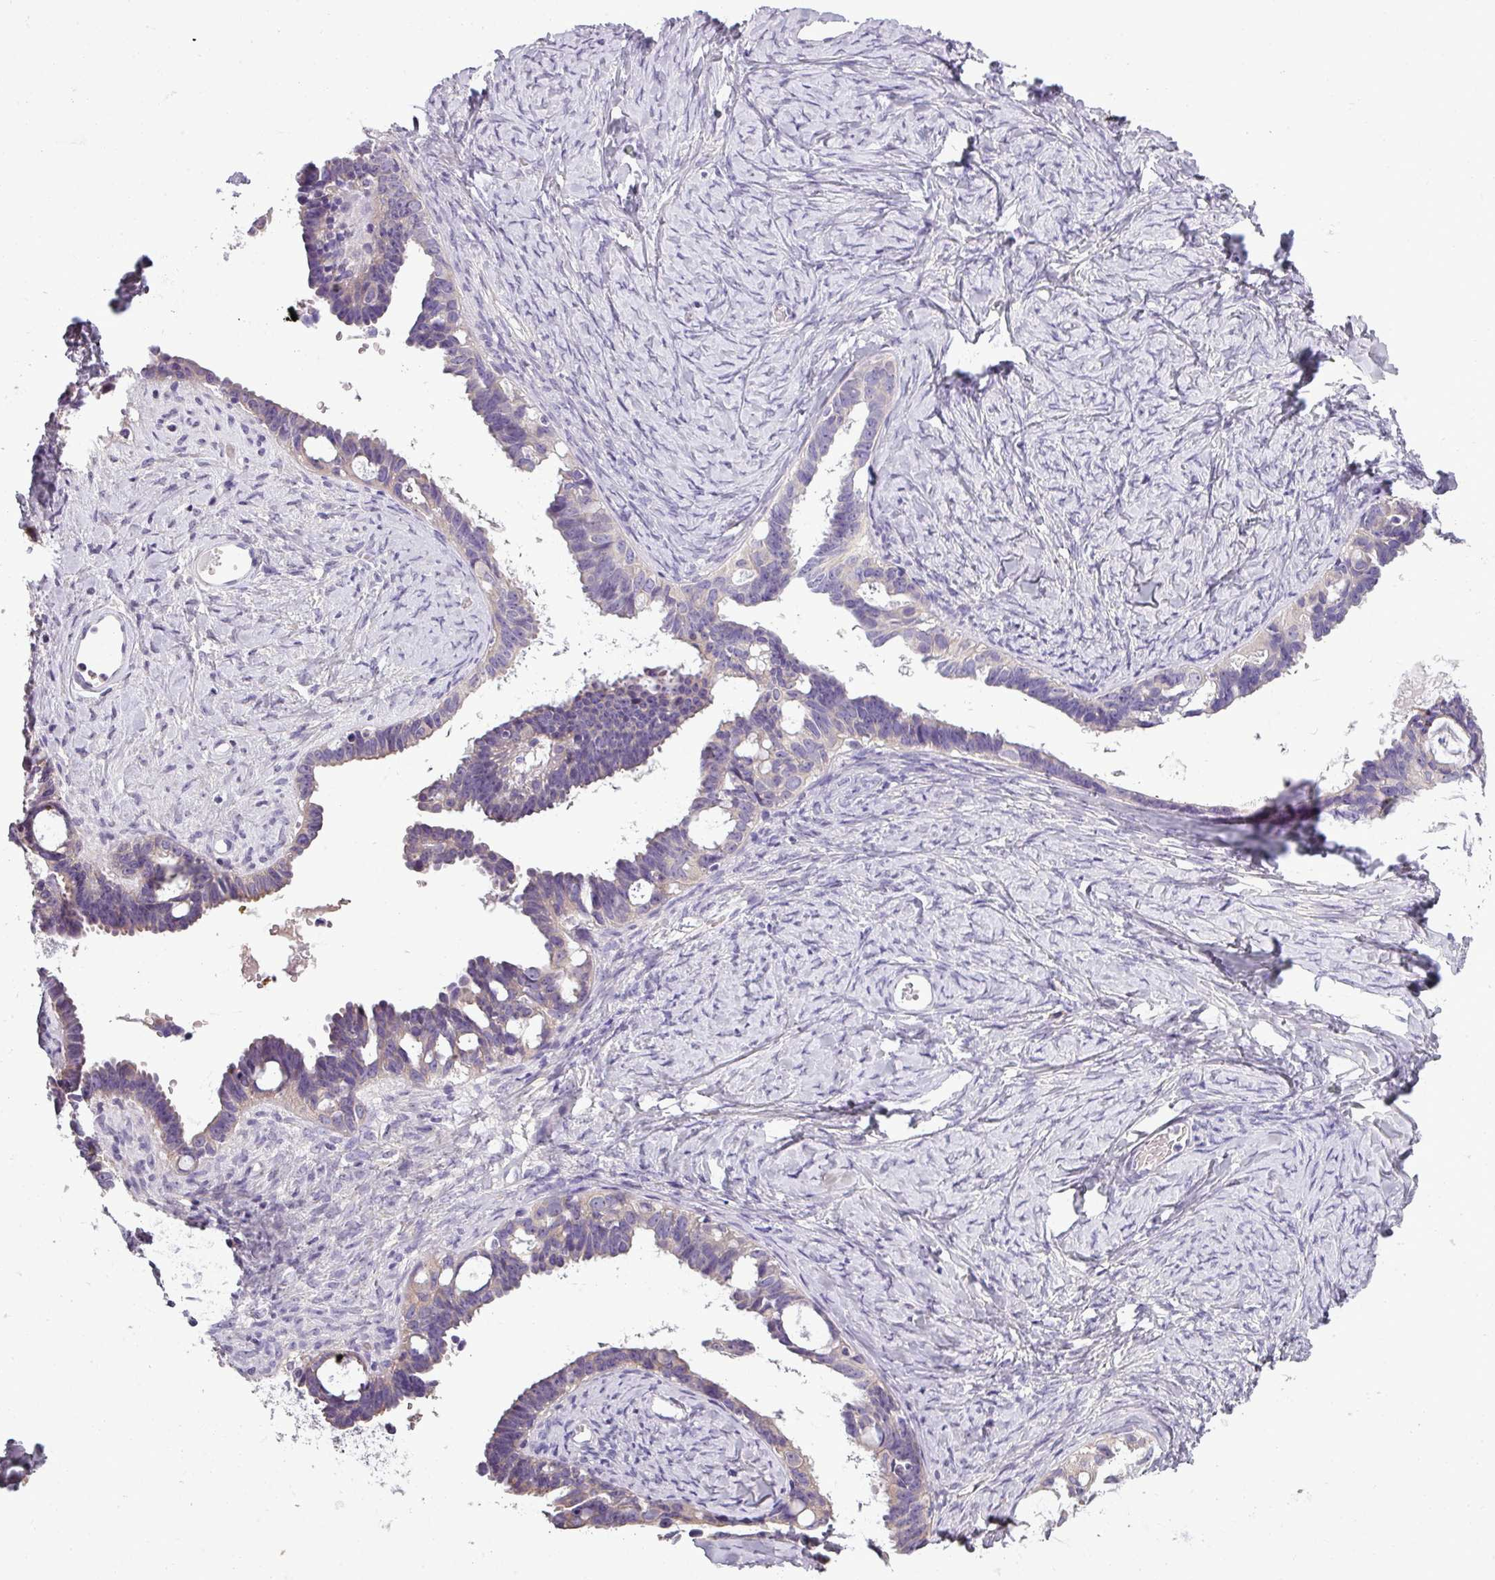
{"staining": {"intensity": "negative", "quantity": "none", "location": "none"}, "tissue": "ovarian cancer", "cell_type": "Tumor cells", "image_type": "cancer", "snomed": [{"axis": "morphology", "description": "Cystadenocarcinoma, serous, NOS"}, {"axis": "topography", "description": "Ovary"}], "caption": "Photomicrograph shows no protein staining in tumor cells of ovarian serous cystadenocarcinoma tissue.", "gene": "DNAAF9", "patient": {"sex": "female", "age": 69}}